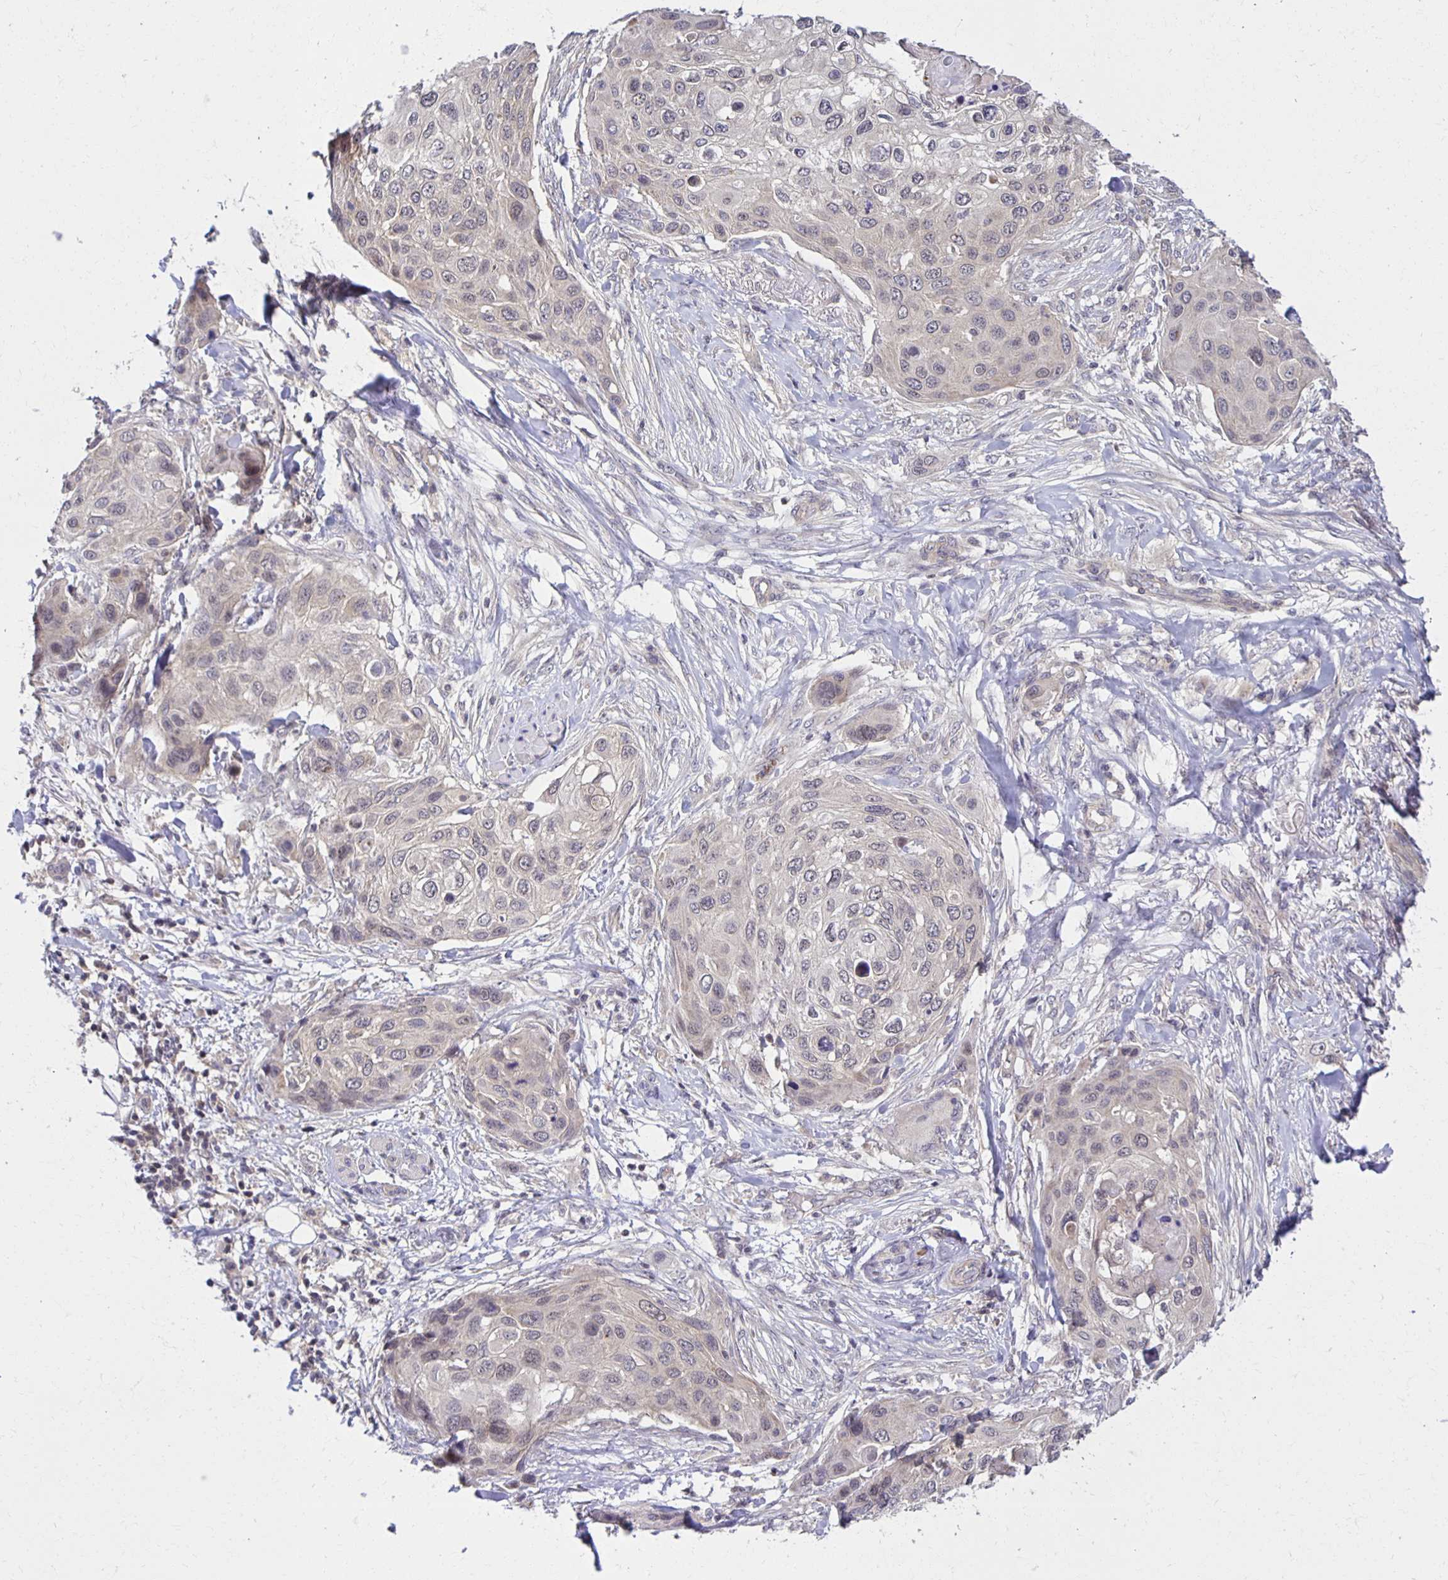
{"staining": {"intensity": "weak", "quantity": "<25%", "location": "cytoplasmic/membranous"}, "tissue": "skin cancer", "cell_type": "Tumor cells", "image_type": "cancer", "snomed": [{"axis": "morphology", "description": "Squamous cell carcinoma, NOS"}, {"axis": "topography", "description": "Skin"}], "caption": "Tumor cells are negative for brown protein staining in skin cancer. (DAB (3,3'-diaminobenzidine) IHC with hematoxylin counter stain).", "gene": "MIEN1", "patient": {"sex": "female", "age": 87}}